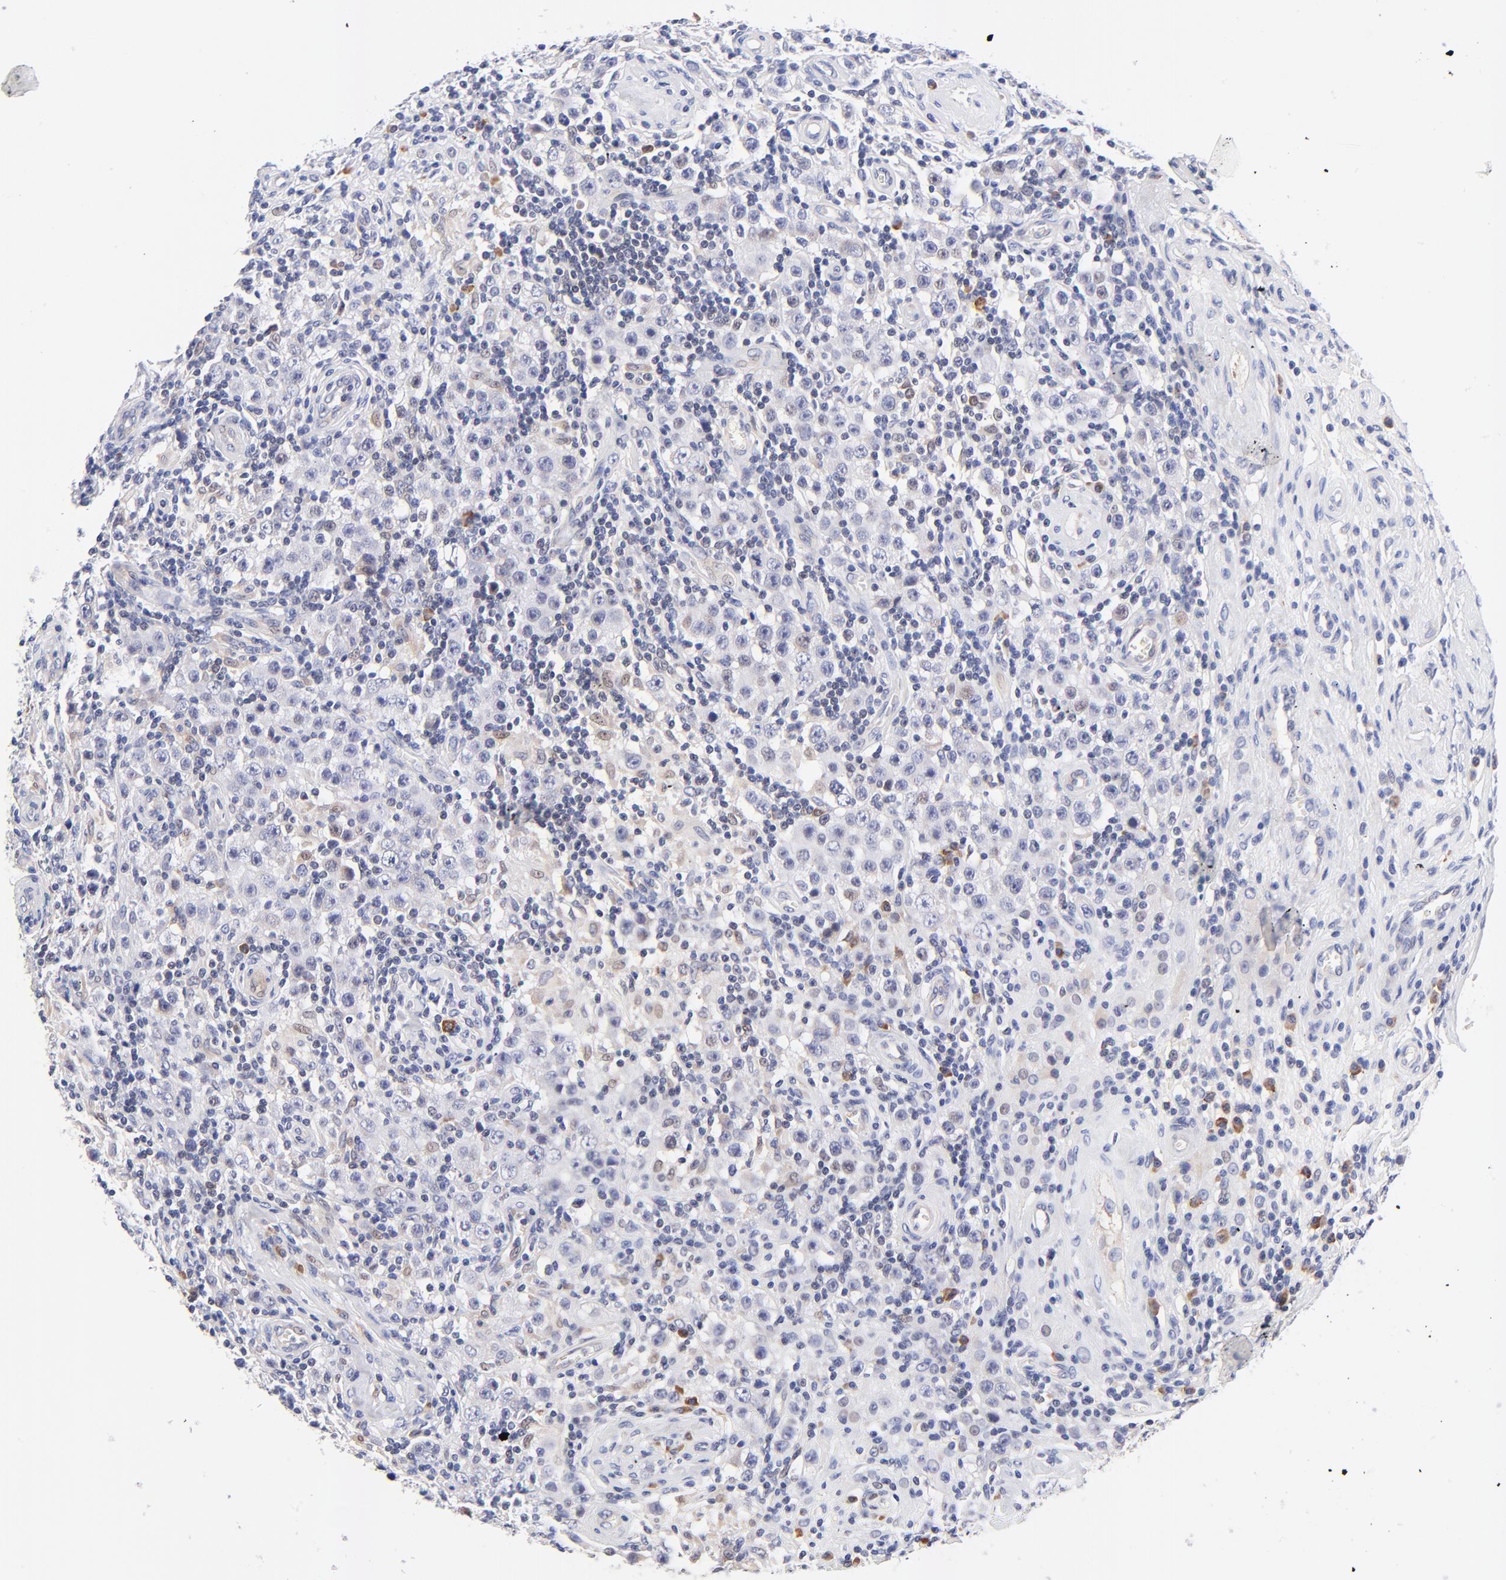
{"staining": {"intensity": "weak", "quantity": "<25%", "location": "nuclear"}, "tissue": "testis cancer", "cell_type": "Tumor cells", "image_type": "cancer", "snomed": [{"axis": "morphology", "description": "Seminoma, NOS"}, {"axis": "topography", "description": "Testis"}], "caption": "A high-resolution photomicrograph shows immunohistochemistry staining of testis seminoma, which demonstrates no significant expression in tumor cells. (Immunohistochemistry (ihc), brightfield microscopy, high magnification).", "gene": "AFF2", "patient": {"sex": "male", "age": 32}}